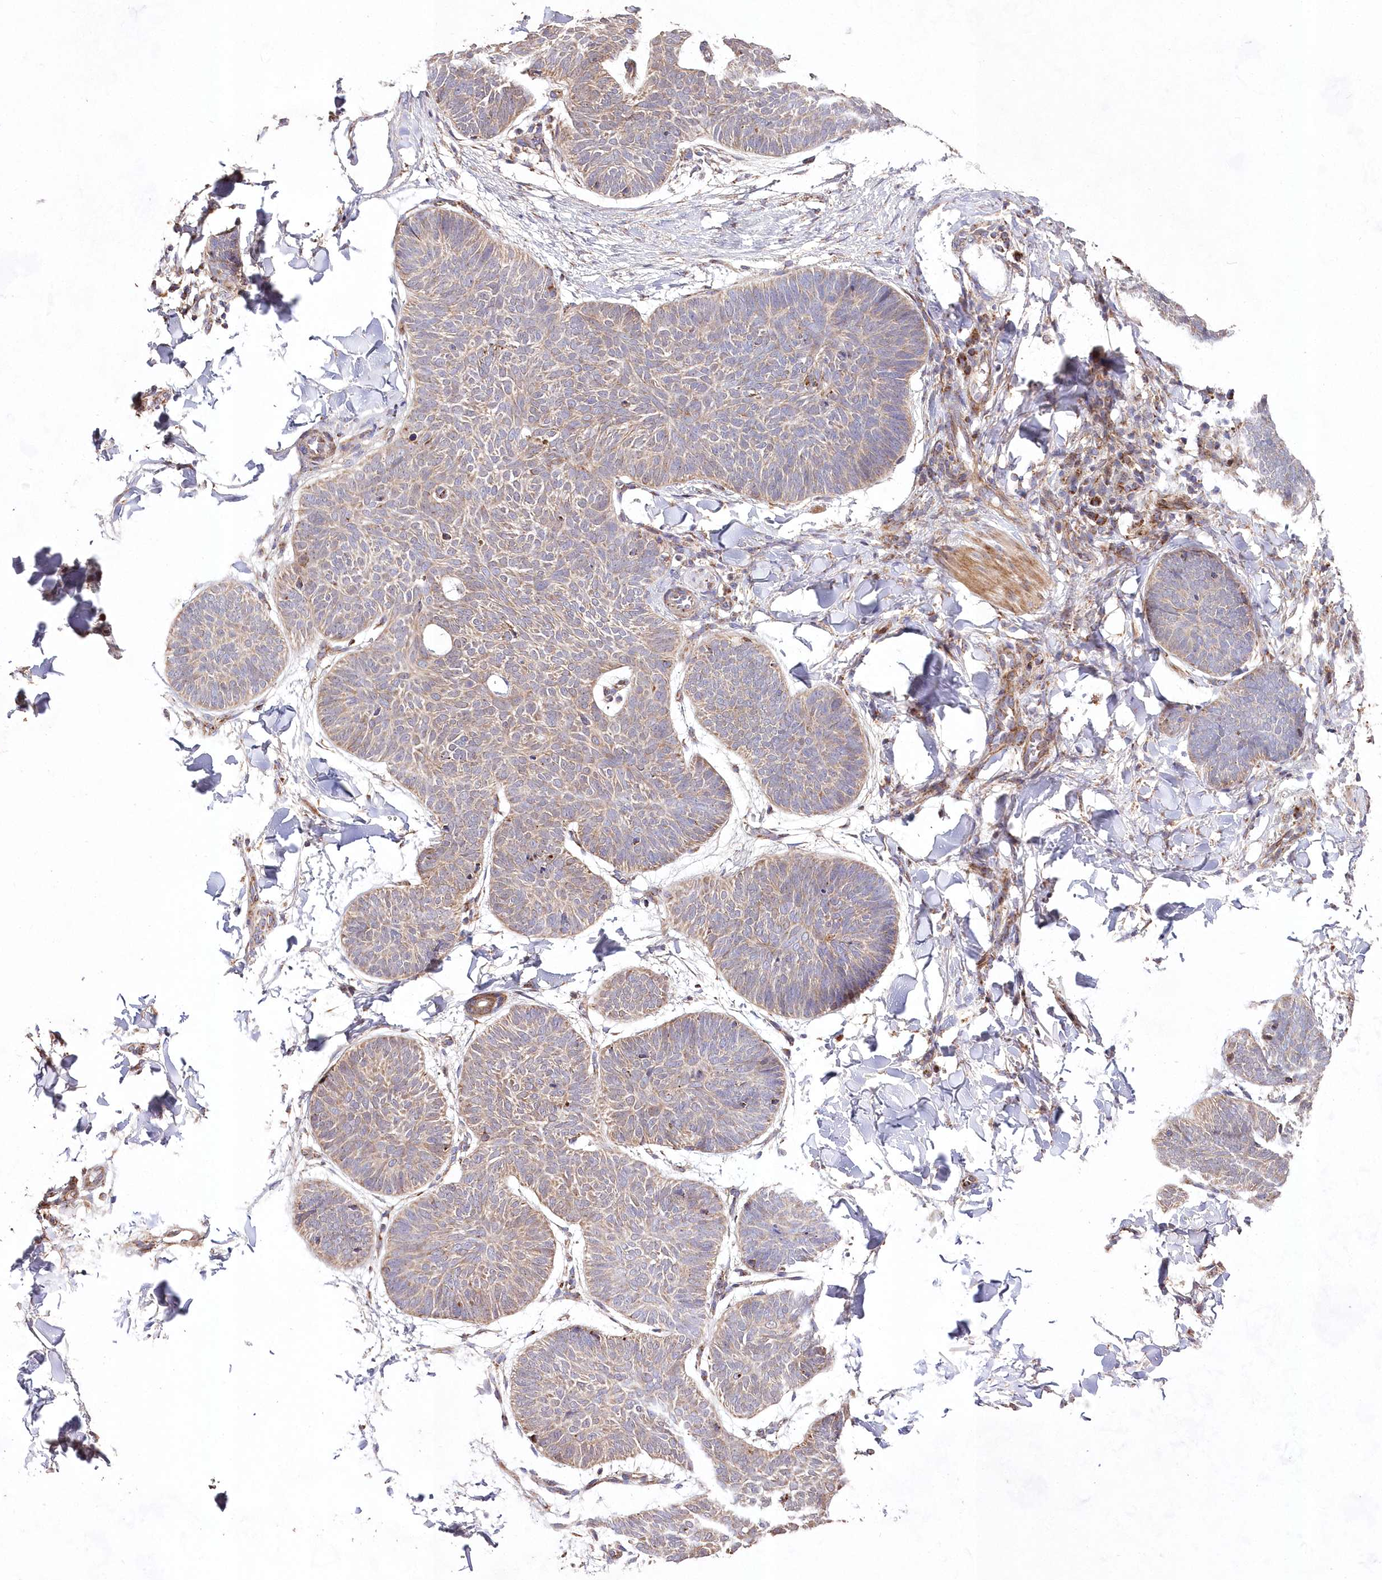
{"staining": {"intensity": "weak", "quantity": "25%-75%", "location": "cytoplasmic/membranous"}, "tissue": "skin cancer", "cell_type": "Tumor cells", "image_type": "cancer", "snomed": [{"axis": "morphology", "description": "Normal tissue, NOS"}, {"axis": "morphology", "description": "Basal cell carcinoma"}, {"axis": "topography", "description": "Skin"}], "caption": "Immunohistochemistry staining of skin cancer (basal cell carcinoma), which shows low levels of weak cytoplasmic/membranous staining in approximately 25%-75% of tumor cells indicating weak cytoplasmic/membranous protein staining. The staining was performed using DAB (3,3'-diaminobenzidine) (brown) for protein detection and nuclei were counterstained in hematoxylin (blue).", "gene": "HADHB", "patient": {"sex": "male", "age": 50}}